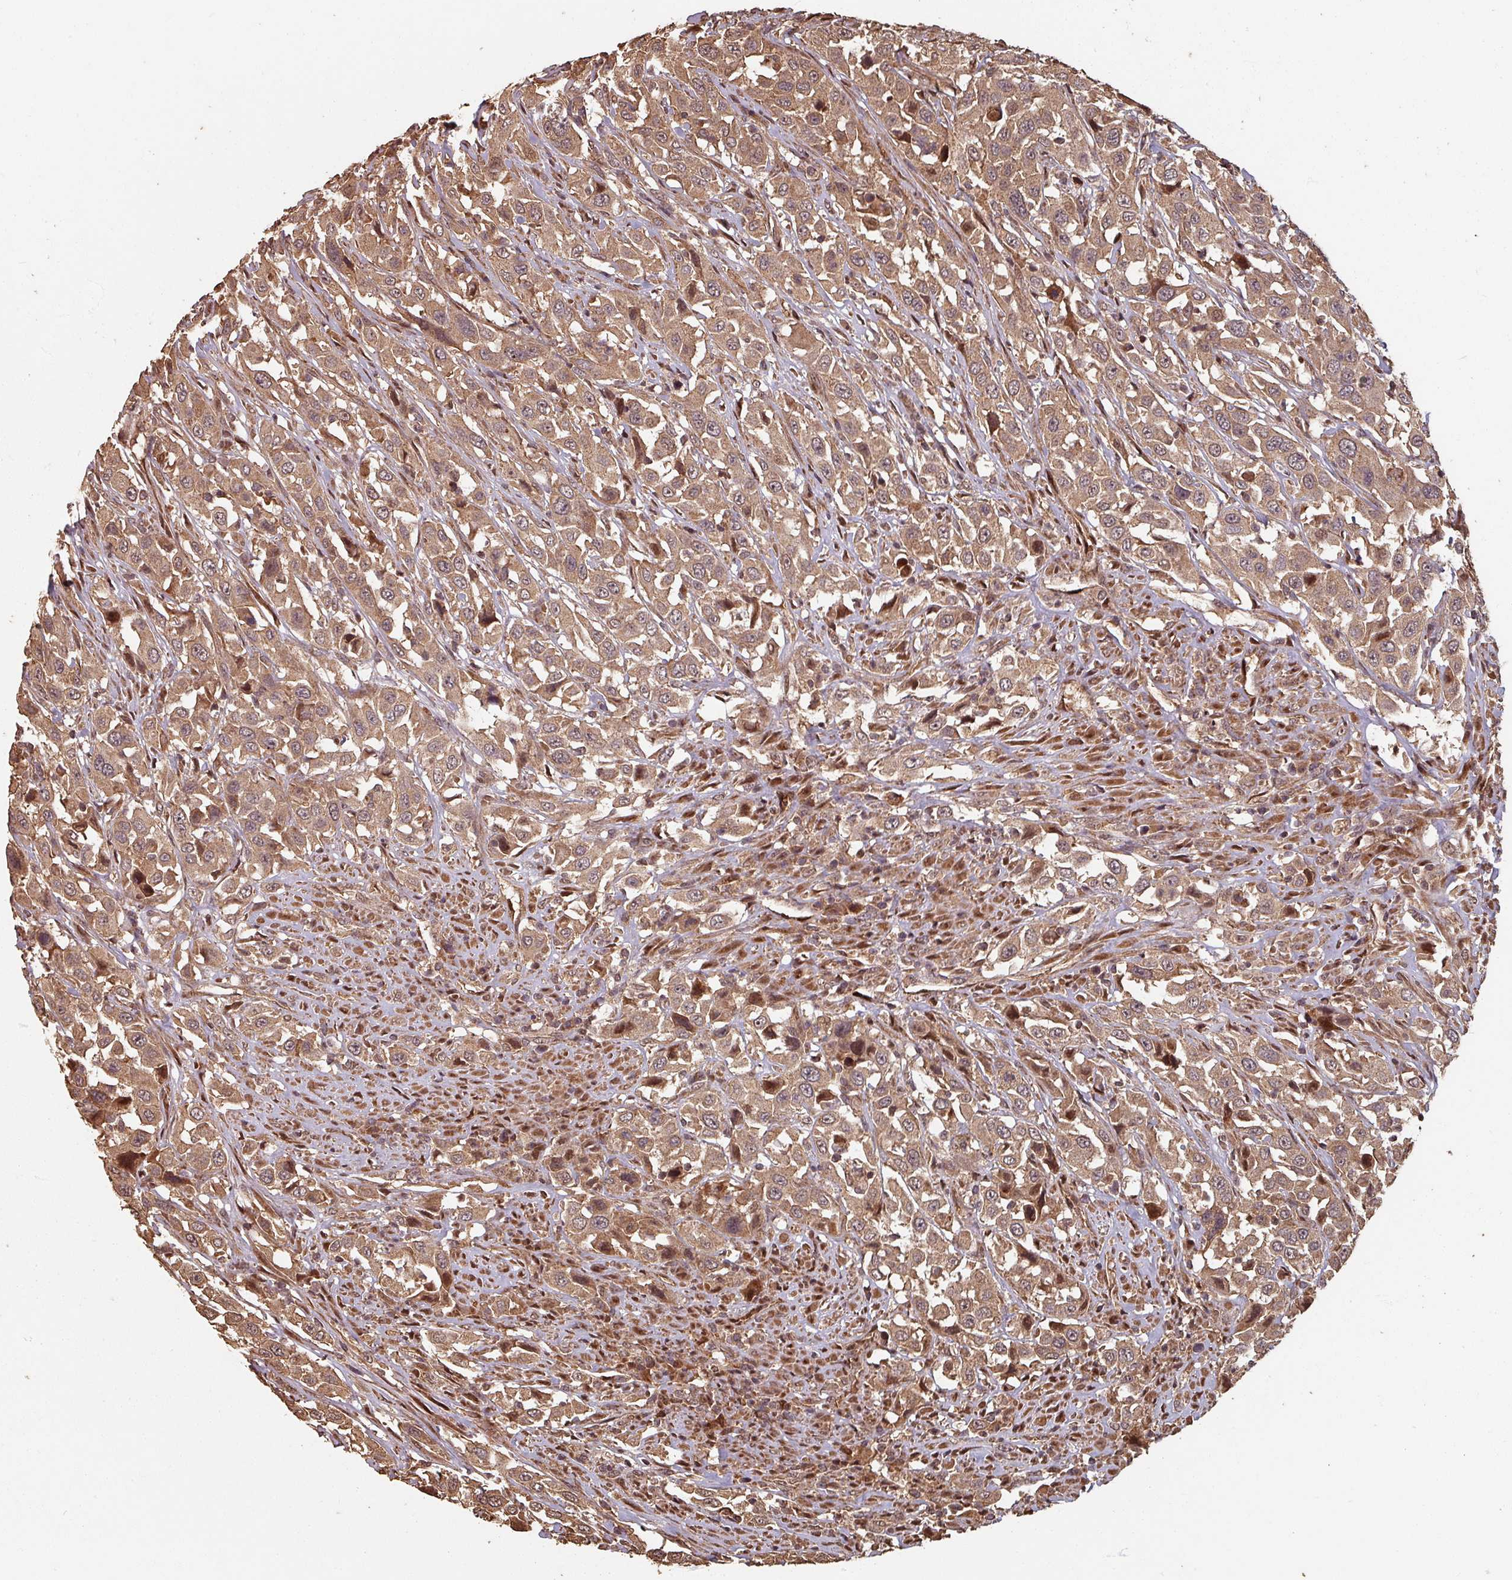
{"staining": {"intensity": "moderate", "quantity": ">75%", "location": "cytoplasmic/membranous,nuclear"}, "tissue": "urothelial cancer", "cell_type": "Tumor cells", "image_type": "cancer", "snomed": [{"axis": "morphology", "description": "Urothelial carcinoma, High grade"}, {"axis": "topography", "description": "Urinary bladder"}], "caption": "Immunohistochemistry (IHC) staining of urothelial cancer, which exhibits medium levels of moderate cytoplasmic/membranous and nuclear positivity in about >75% of tumor cells indicating moderate cytoplasmic/membranous and nuclear protein staining. The staining was performed using DAB (3,3'-diaminobenzidine) (brown) for protein detection and nuclei were counterstained in hematoxylin (blue).", "gene": "EID1", "patient": {"sex": "male", "age": 61}}